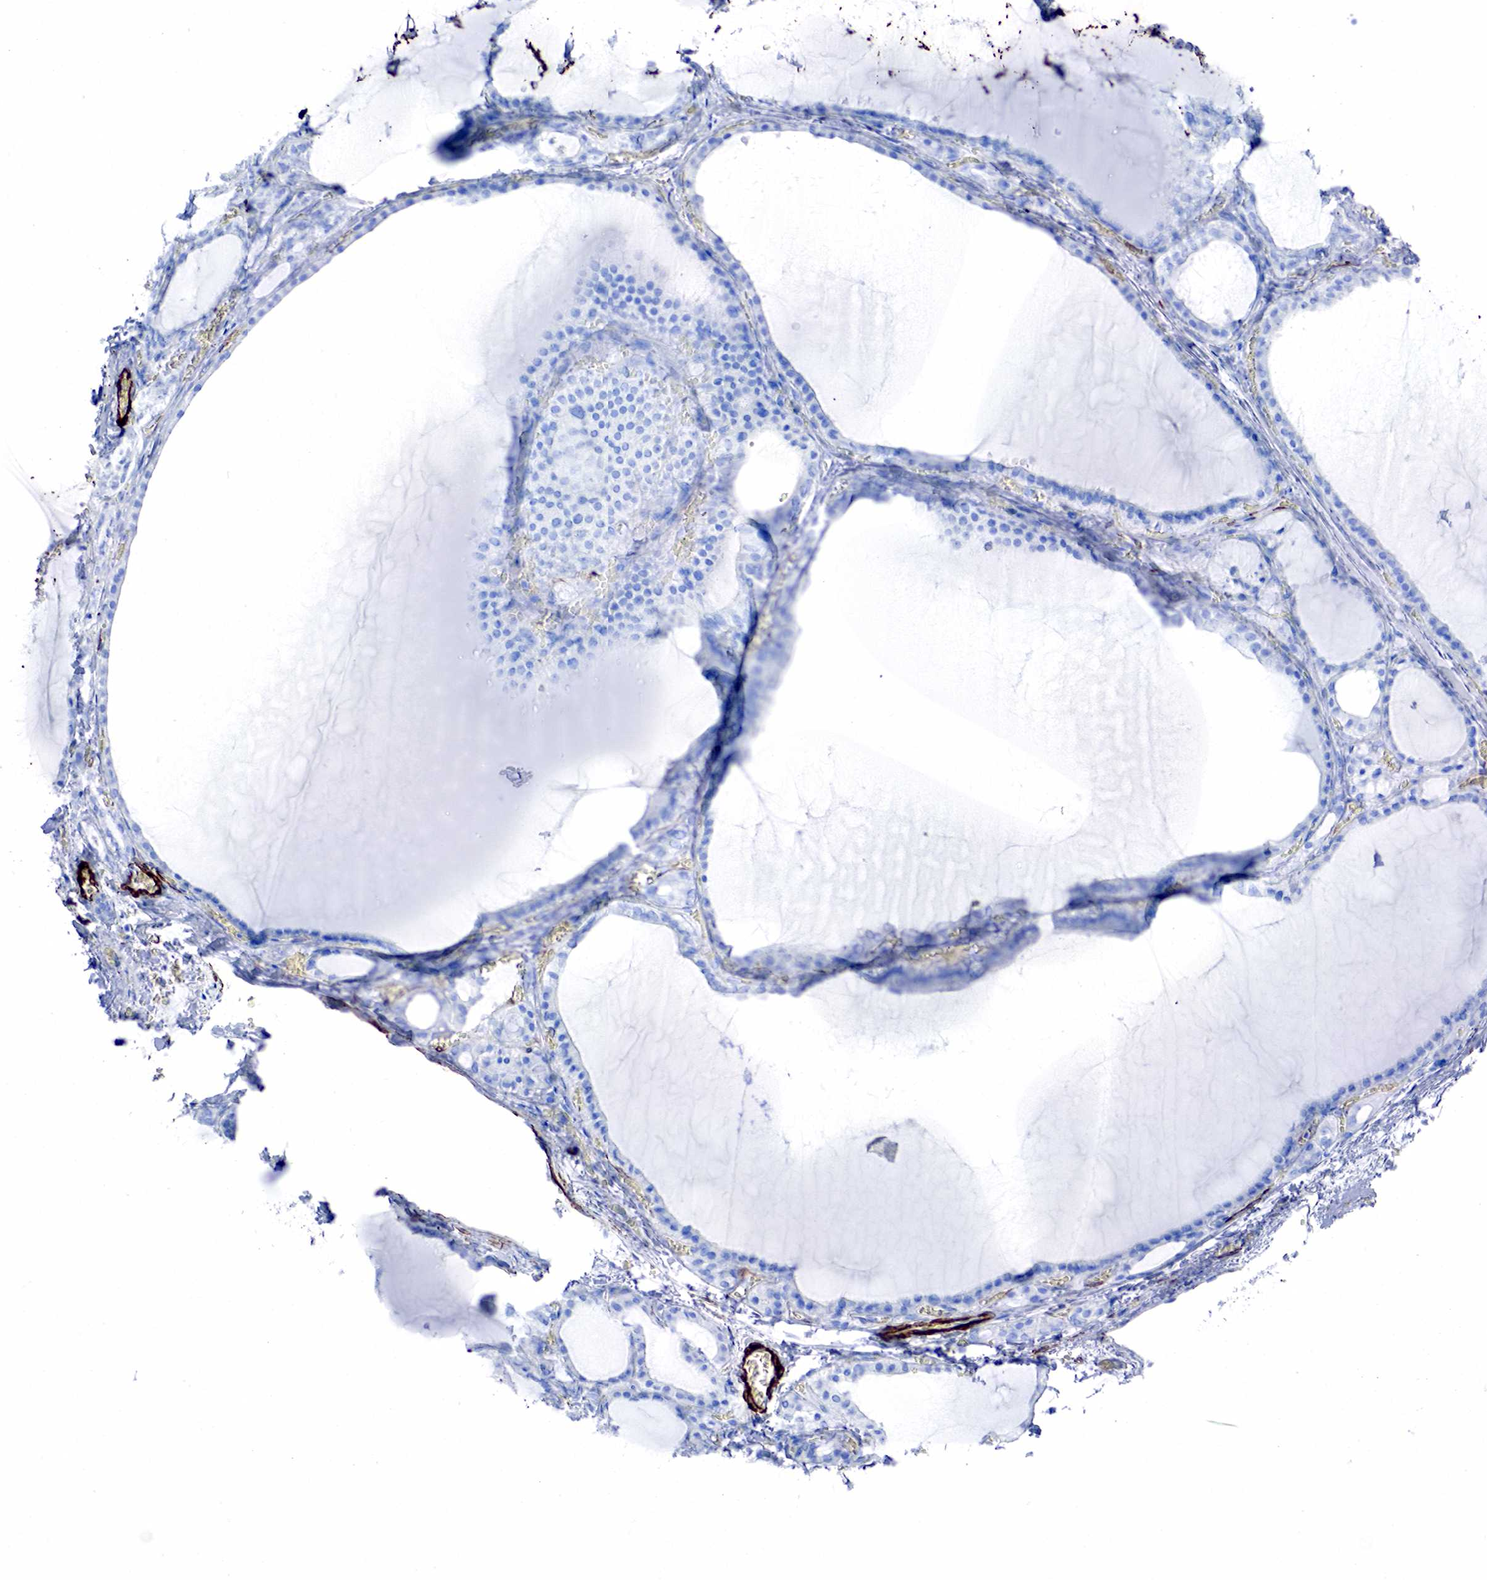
{"staining": {"intensity": "negative", "quantity": "none", "location": "none"}, "tissue": "thyroid gland", "cell_type": "Glandular cells", "image_type": "normal", "snomed": [{"axis": "morphology", "description": "Normal tissue, NOS"}, {"axis": "topography", "description": "Thyroid gland"}], "caption": "DAB (3,3'-diaminobenzidine) immunohistochemical staining of benign human thyroid gland displays no significant positivity in glandular cells.", "gene": "ACTA1", "patient": {"sex": "female", "age": 55}}